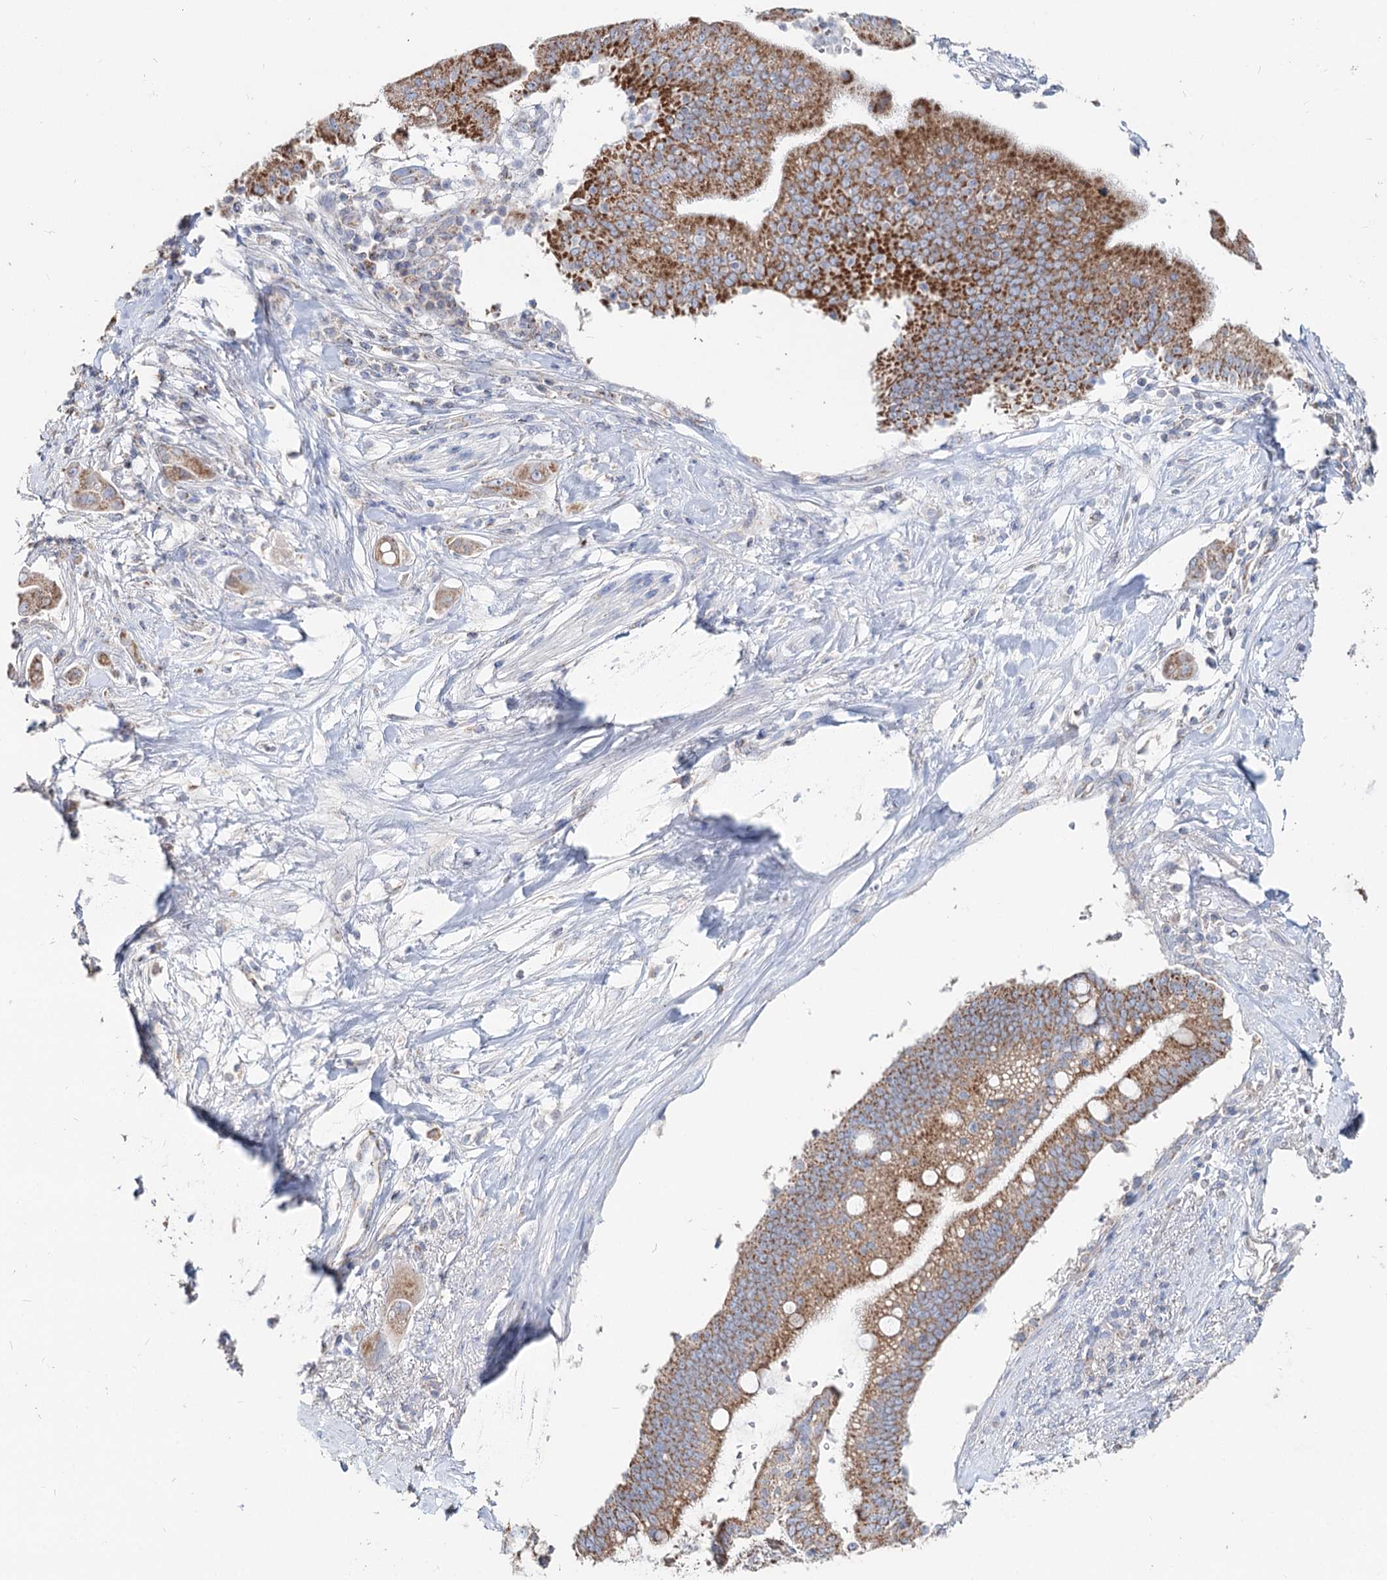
{"staining": {"intensity": "moderate", "quantity": ">75%", "location": "cytoplasmic/membranous"}, "tissue": "pancreatic cancer", "cell_type": "Tumor cells", "image_type": "cancer", "snomed": [{"axis": "morphology", "description": "Adenocarcinoma, NOS"}, {"axis": "topography", "description": "Pancreas"}], "caption": "Pancreatic cancer was stained to show a protein in brown. There is medium levels of moderate cytoplasmic/membranous positivity in about >75% of tumor cells. Using DAB (3,3'-diaminobenzidine) (brown) and hematoxylin (blue) stains, captured at high magnification using brightfield microscopy.", "gene": "MCCC2", "patient": {"sex": "male", "age": 68}}